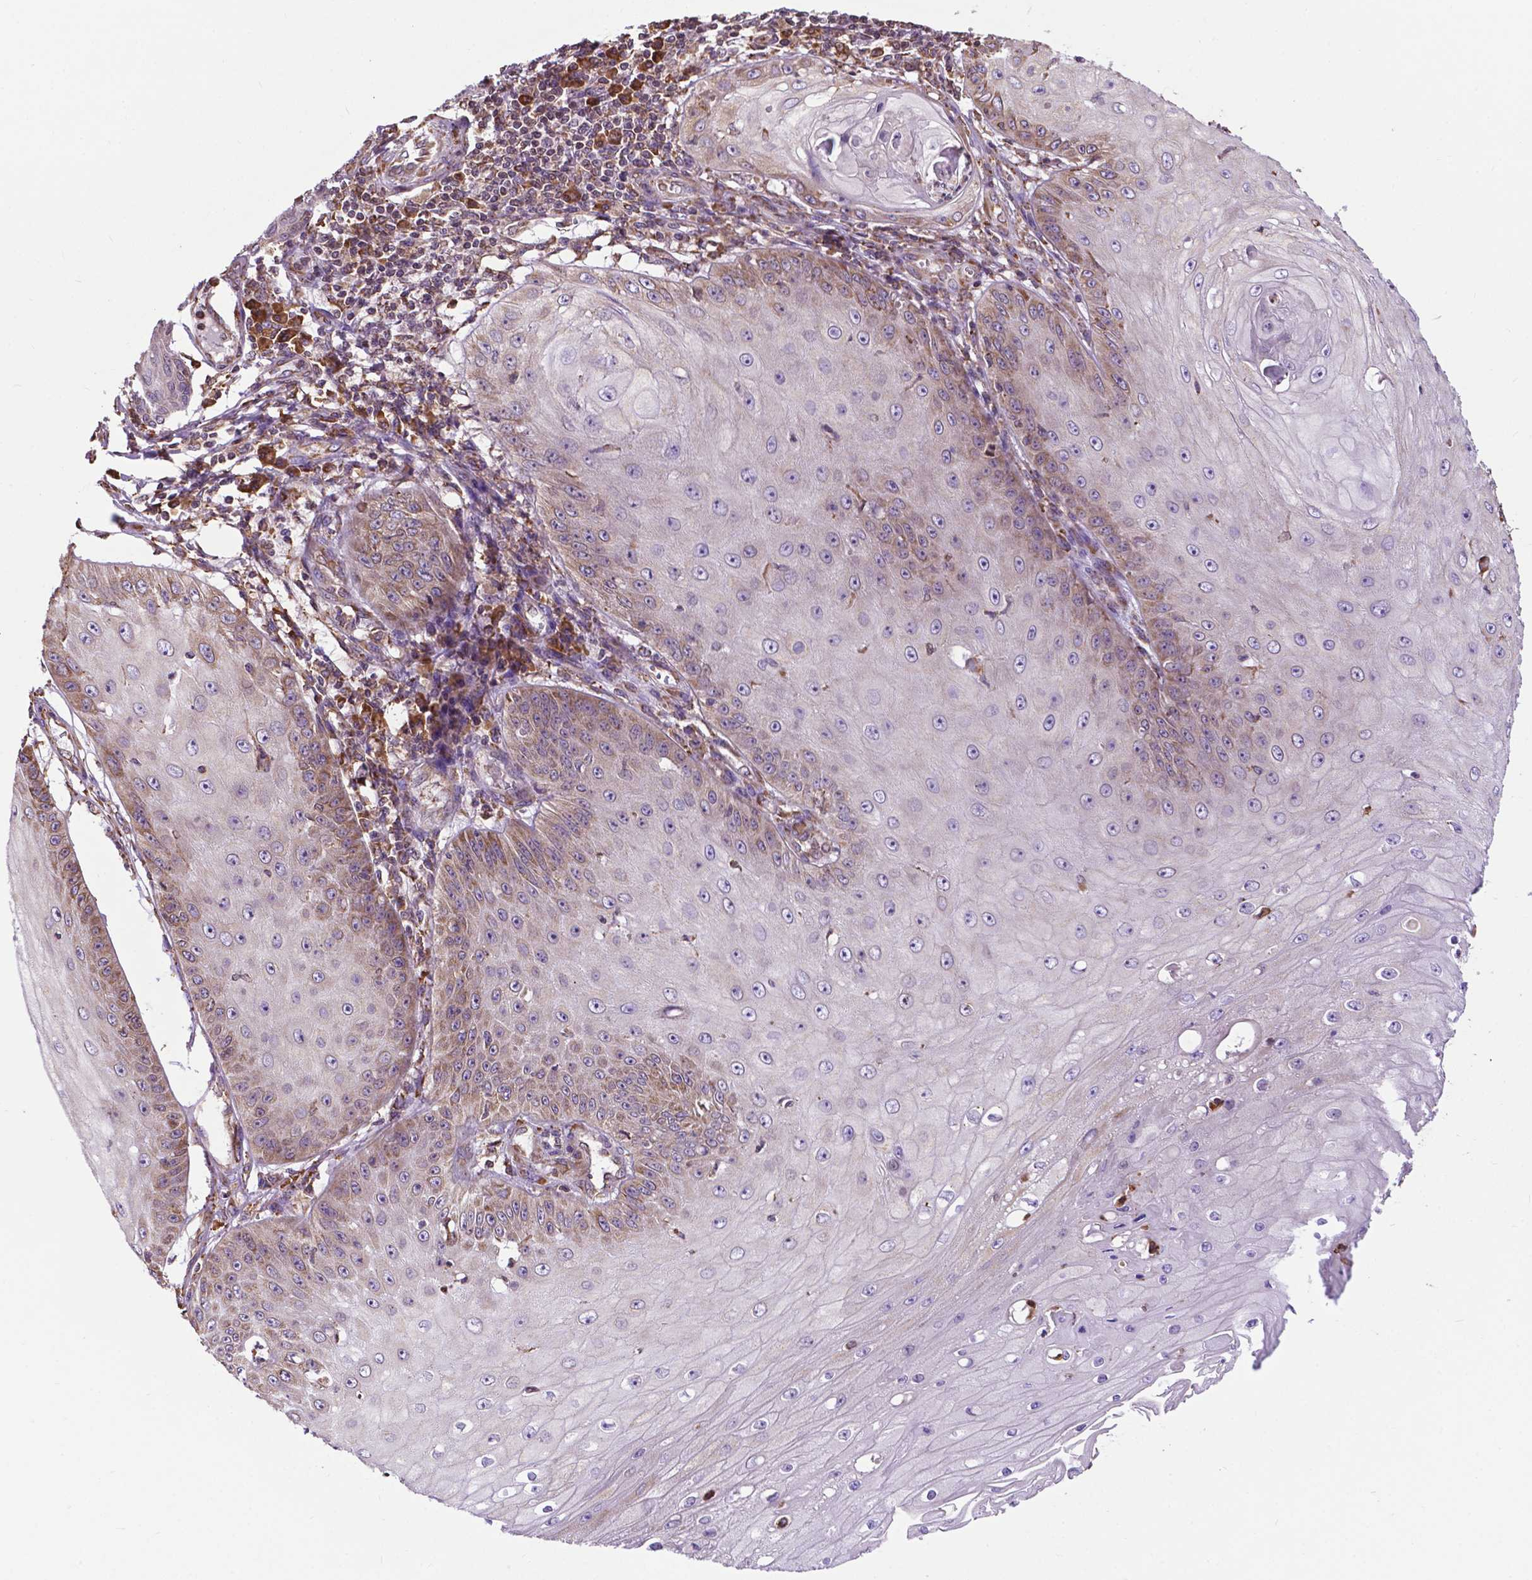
{"staining": {"intensity": "weak", "quantity": "<25%", "location": "cytoplasmic/membranous"}, "tissue": "skin cancer", "cell_type": "Tumor cells", "image_type": "cancer", "snomed": [{"axis": "morphology", "description": "Squamous cell carcinoma, NOS"}, {"axis": "topography", "description": "Skin"}], "caption": "Skin squamous cell carcinoma was stained to show a protein in brown. There is no significant staining in tumor cells. The staining was performed using DAB (3,3'-diaminobenzidine) to visualize the protein expression in brown, while the nuclei were stained in blue with hematoxylin (Magnification: 20x).", "gene": "GANAB", "patient": {"sex": "male", "age": 70}}